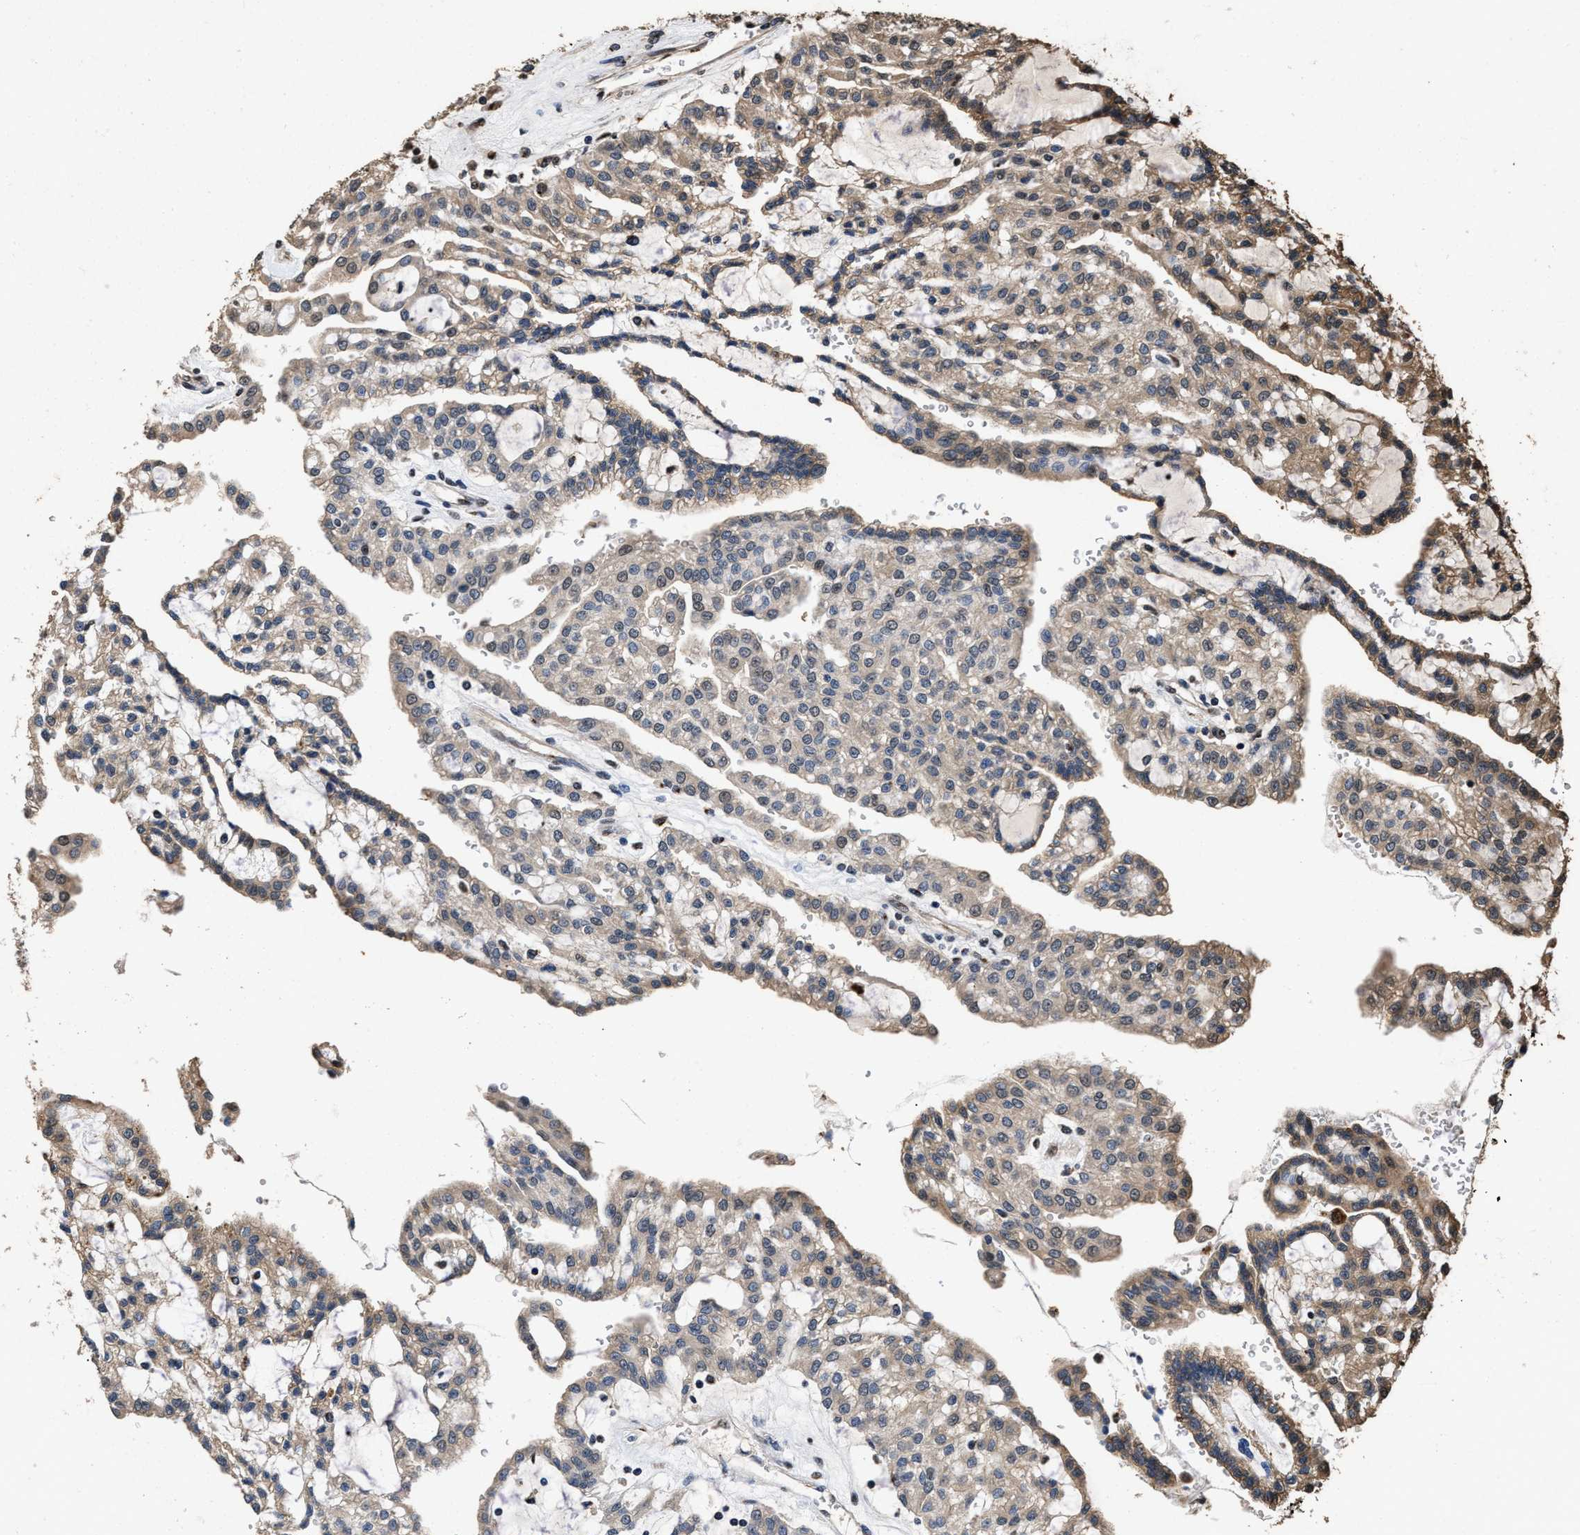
{"staining": {"intensity": "weak", "quantity": "25%-75%", "location": "cytoplasmic/membranous"}, "tissue": "renal cancer", "cell_type": "Tumor cells", "image_type": "cancer", "snomed": [{"axis": "morphology", "description": "Adenocarcinoma, NOS"}, {"axis": "topography", "description": "Kidney"}], "caption": "Adenocarcinoma (renal) stained for a protein reveals weak cytoplasmic/membranous positivity in tumor cells. (Brightfield microscopy of DAB IHC at high magnification).", "gene": "TPST2", "patient": {"sex": "male", "age": 63}}